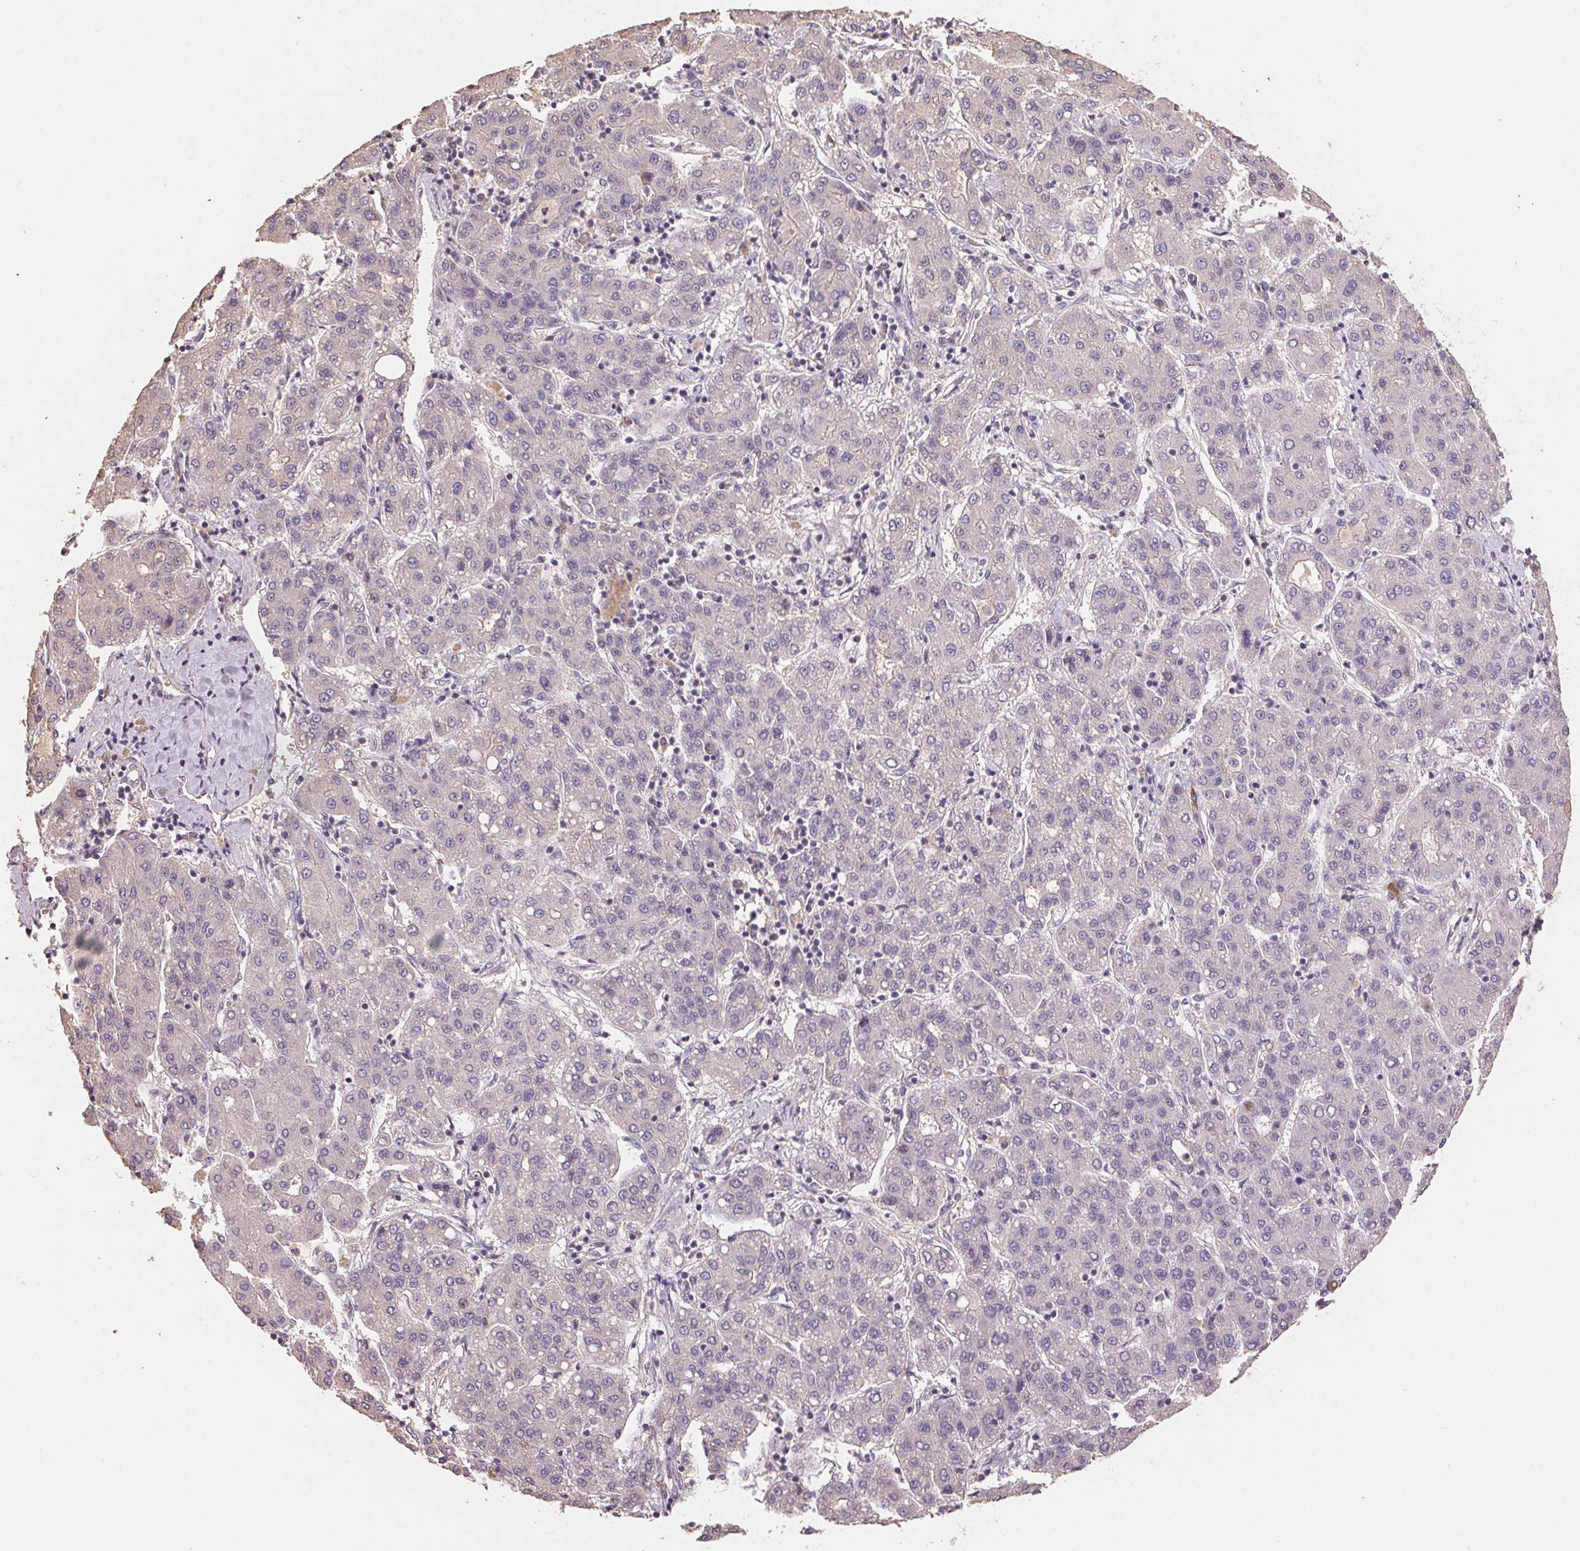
{"staining": {"intensity": "negative", "quantity": "none", "location": "none"}, "tissue": "liver cancer", "cell_type": "Tumor cells", "image_type": "cancer", "snomed": [{"axis": "morphology", "description": "Carcinoma, Hepatocellular, NOS"}, {"axis": "topography", "description": "Liver"}], "caption": "The micrograph shows no significant positivity in tumor cells of liver cancer. The staining is performed using DAB brown chromogen with nuclei counter-stained in using hematoxylin.", "gene": "CENPF", "patient": {"sex": "male", "age": 65}}